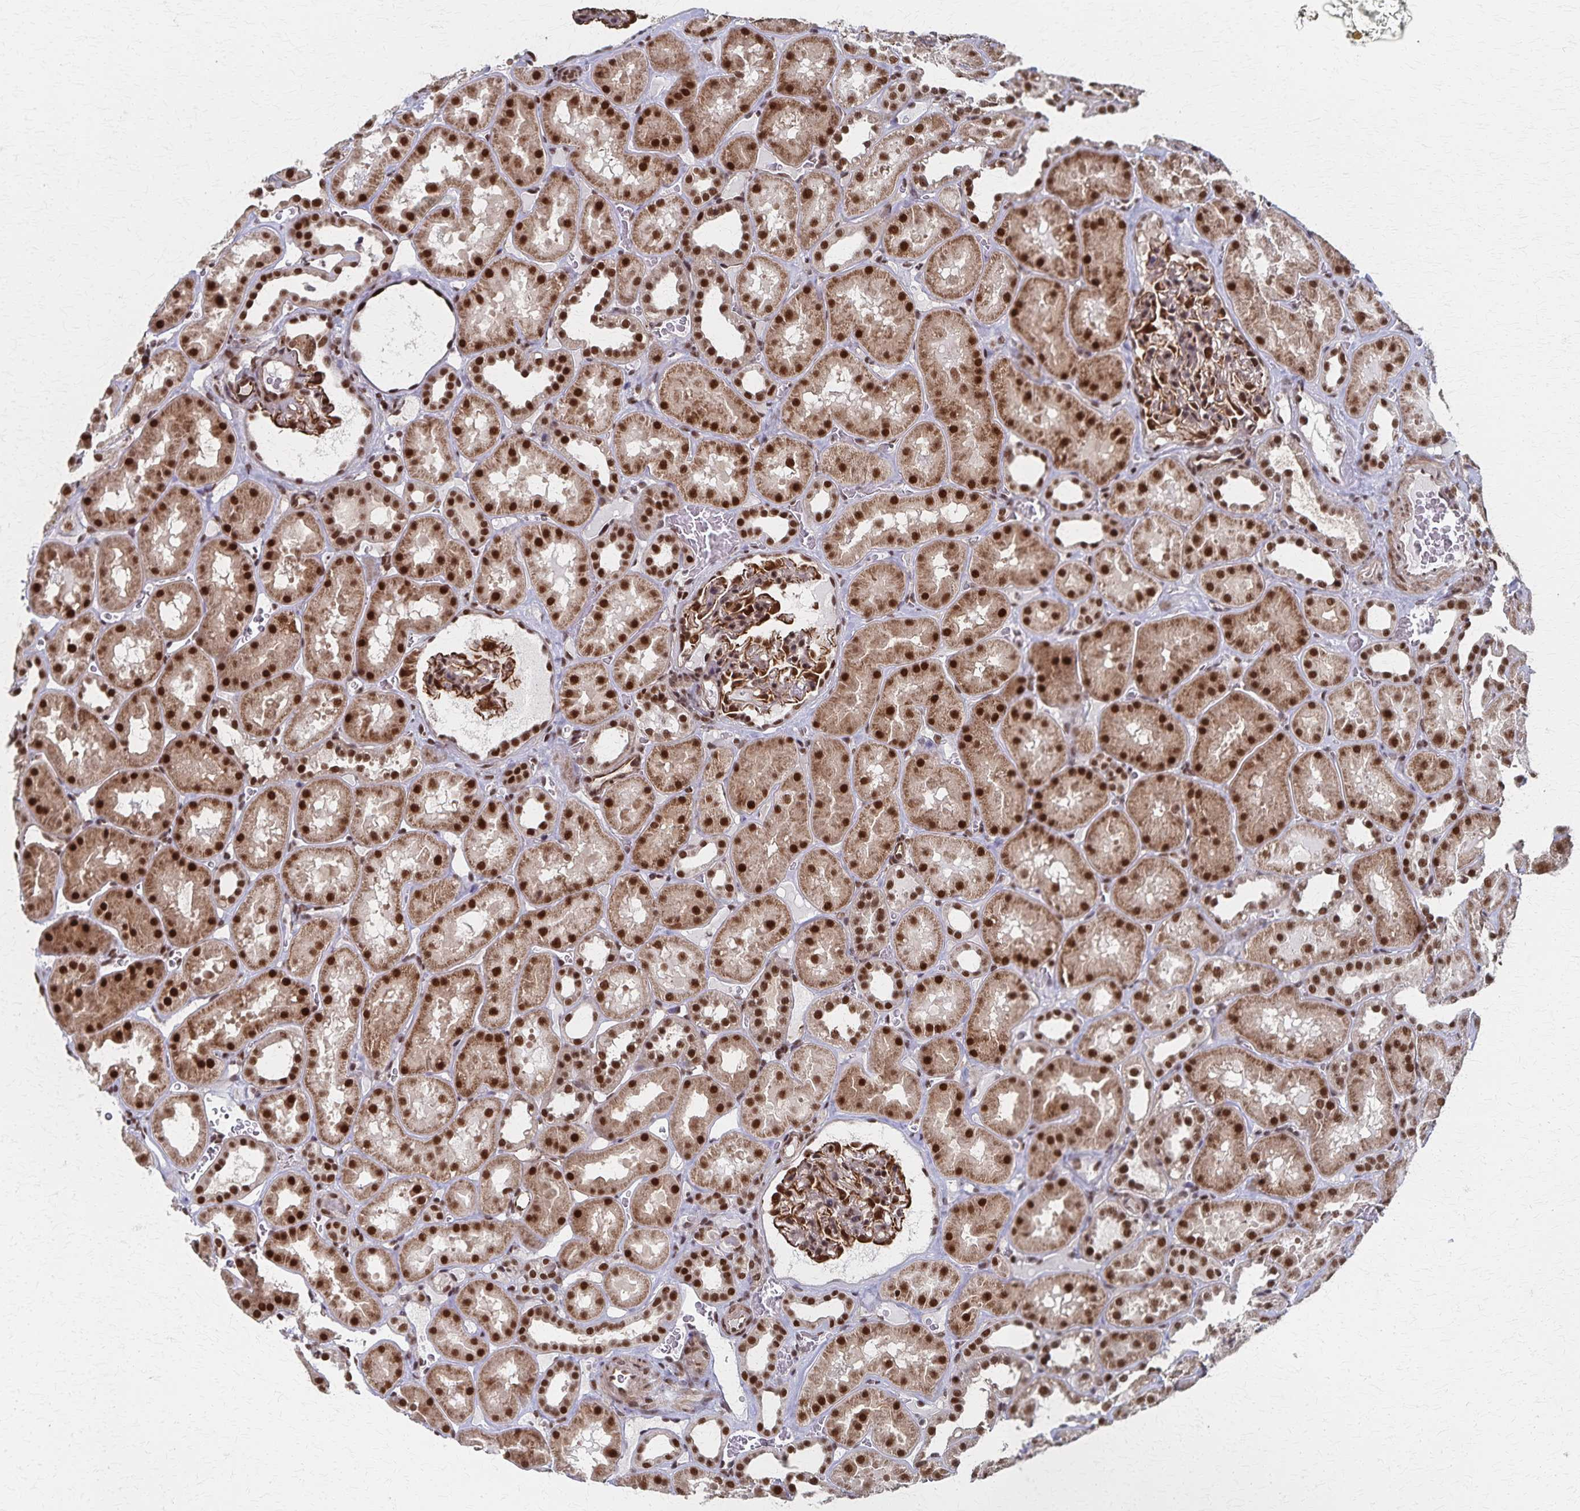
{"staining": {"intensity": "moderate", "quantity": ">75%", "location": "cytoplasmic/membranous,nuclear"}, "tissue": "kidney", "cell_type": "Cells in glomeruli", "image_type": "normal", "snomed": [{"axis": "morphology", "description": "Normal tissue, NOS"}, {"axis": "topography", "description": "Kidney"}], "caption": "The image demonstrates staining of normal kidney, revealing moderate cytoplasmic/membranous,nuclear protein expression (brown color) within cells in glomeruli.", "gene": "GTF2B", "patient": {"sex": "female", "age": 41}}